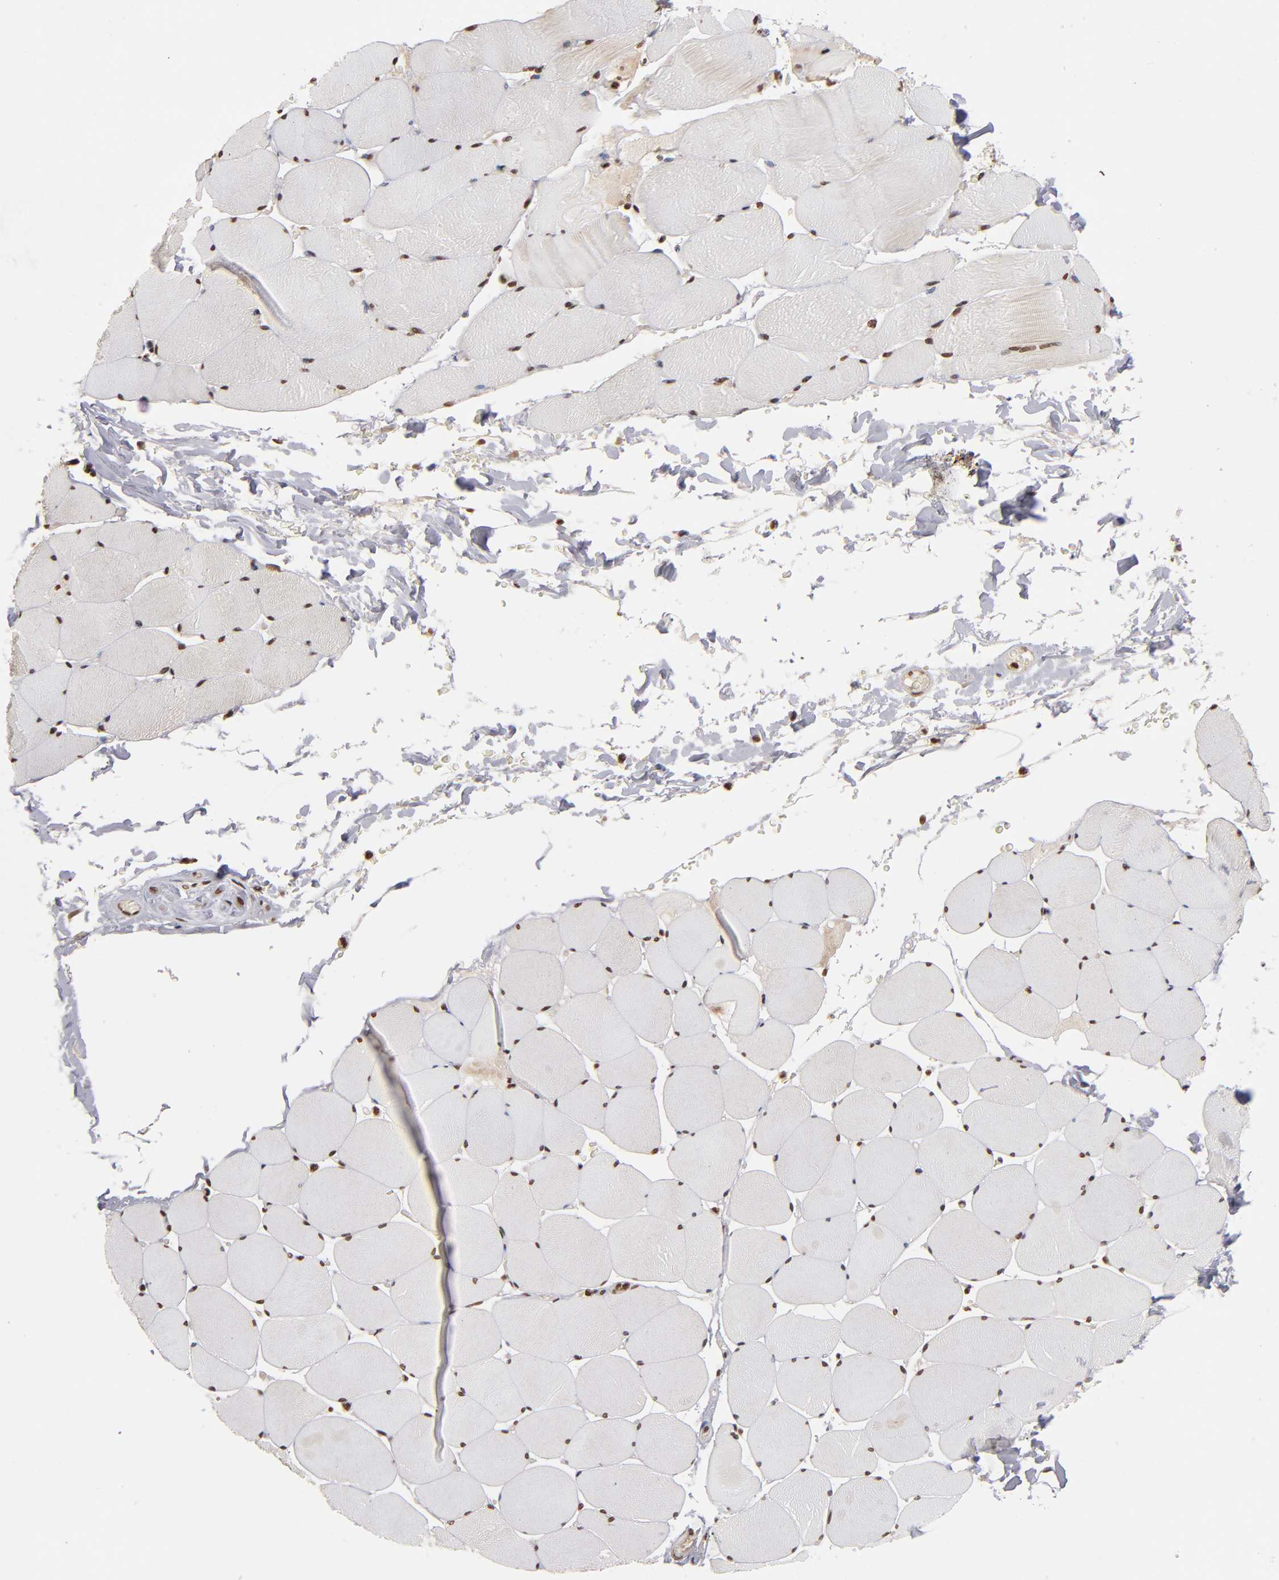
{"staining": {"intensity": "moderate", "quantity": "25%-75%", "location": "nuclear"}, "tissue": "skeletal muscle", "cell_type": "Myocytes", "image_type": "normal", "snomed": [{"axis": "morphology", "description": "Normal tissue, NOS"}, {"axis": "topography", "description": "Skeletal muscle"}], "caption": "Moderate nuclear protein staining is present in about 25%-75% of myocytes in skeletal muscle. The staining is performed using DAB (3,3'-diaminobenzidine) brown chromogen to label protein expression. The nuclei are counter-stained blue using hematoxylin.", "gene": "ABL2", "patient": {"sex": "male", "age": 62}}